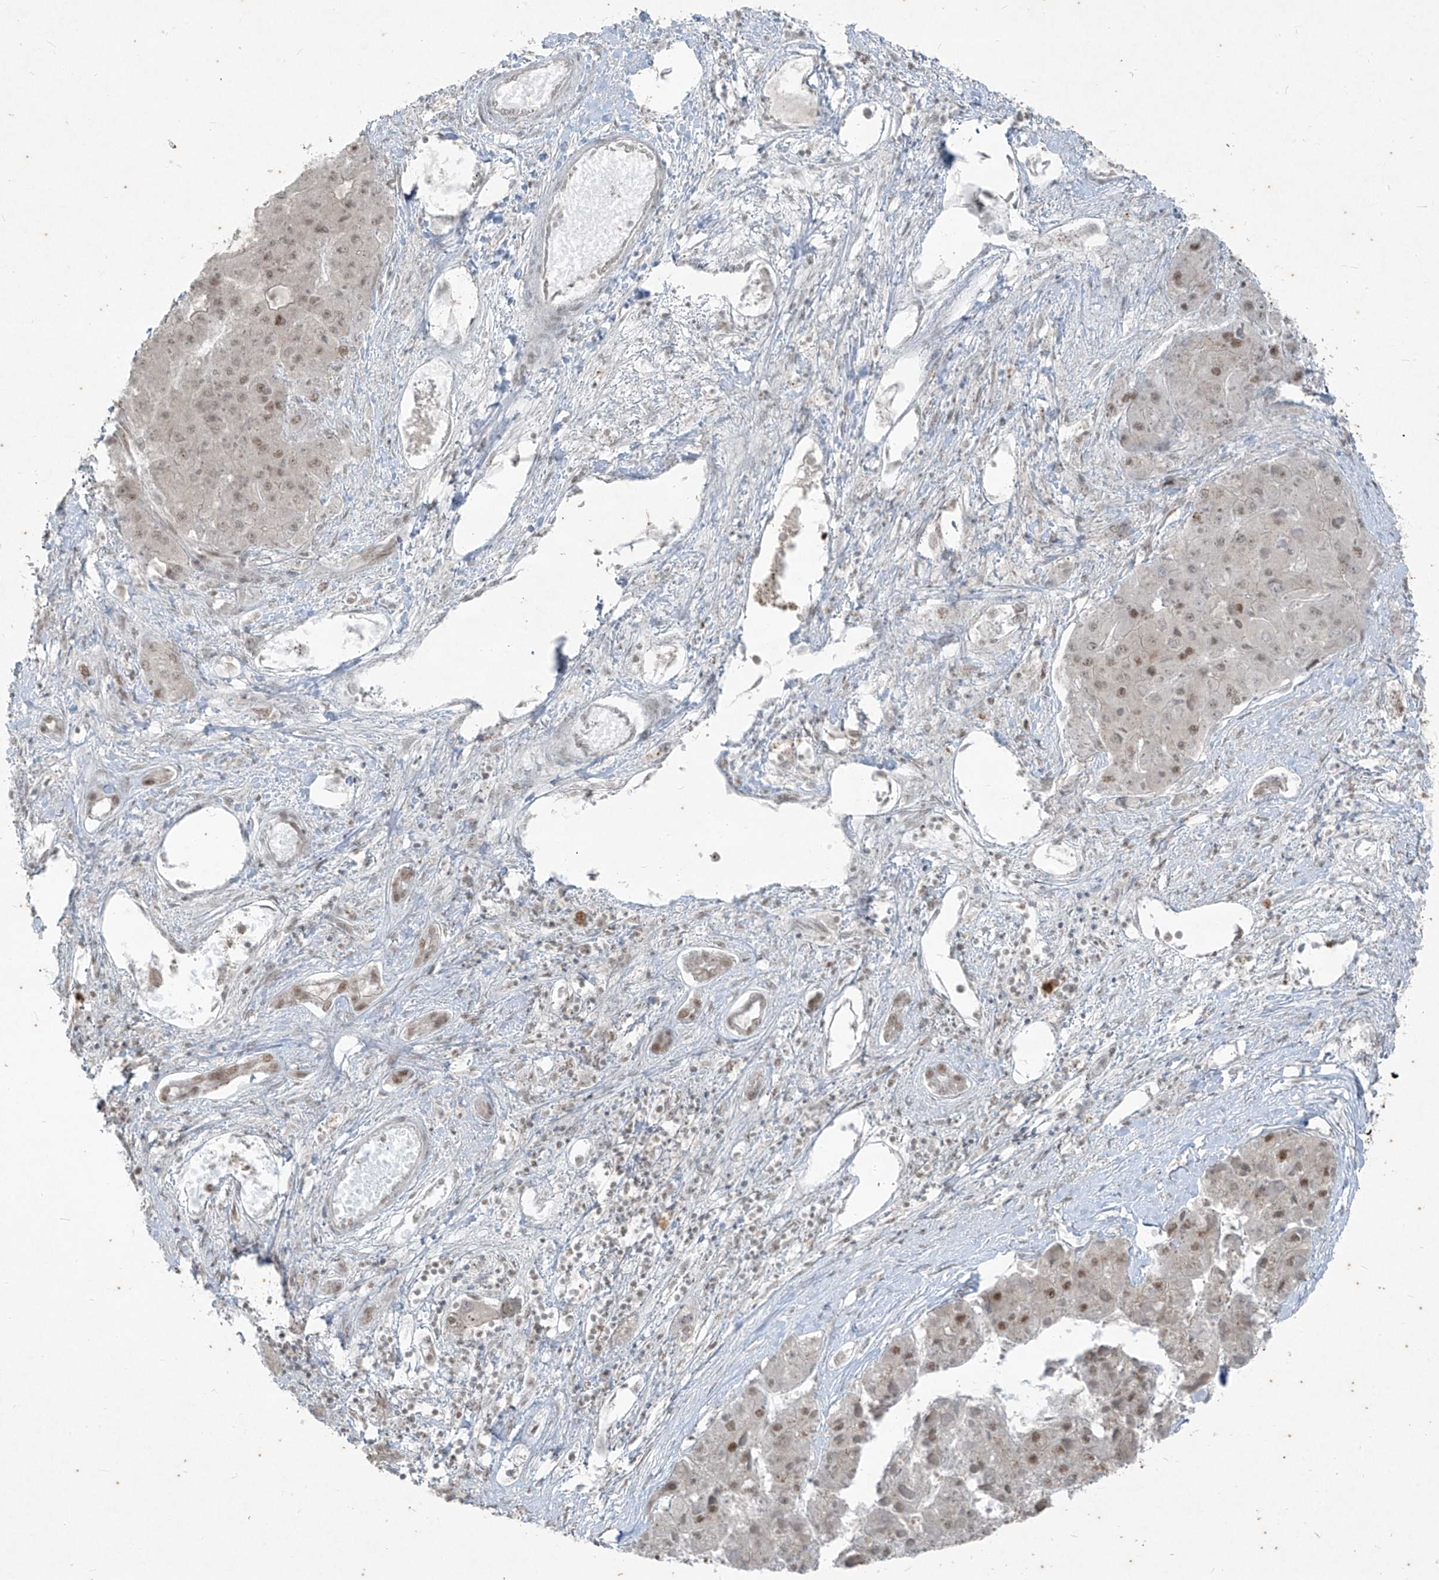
{"staining": {"intensity": "moderate", "quantity": "25%-75%", "location": "nuclear"}, "tissue": "liver cancer", "cell_type": "Tumor cells", "image_type": "cancer", "snomed": [{"axis": "morphology", "description": "Carcinoma, Hepatocellular, NOS"}, {"axis": "topography", "description": "Liver"}], "caption": "Immunohistochemistry of hepatocellular carcinoma (liver) demonstrates medium levels of moderate nuclear expression in approximately 25%-75% of tumor cells.", "gene": "ZNF354B", "patient": {"sex": "female", "age": 73}}